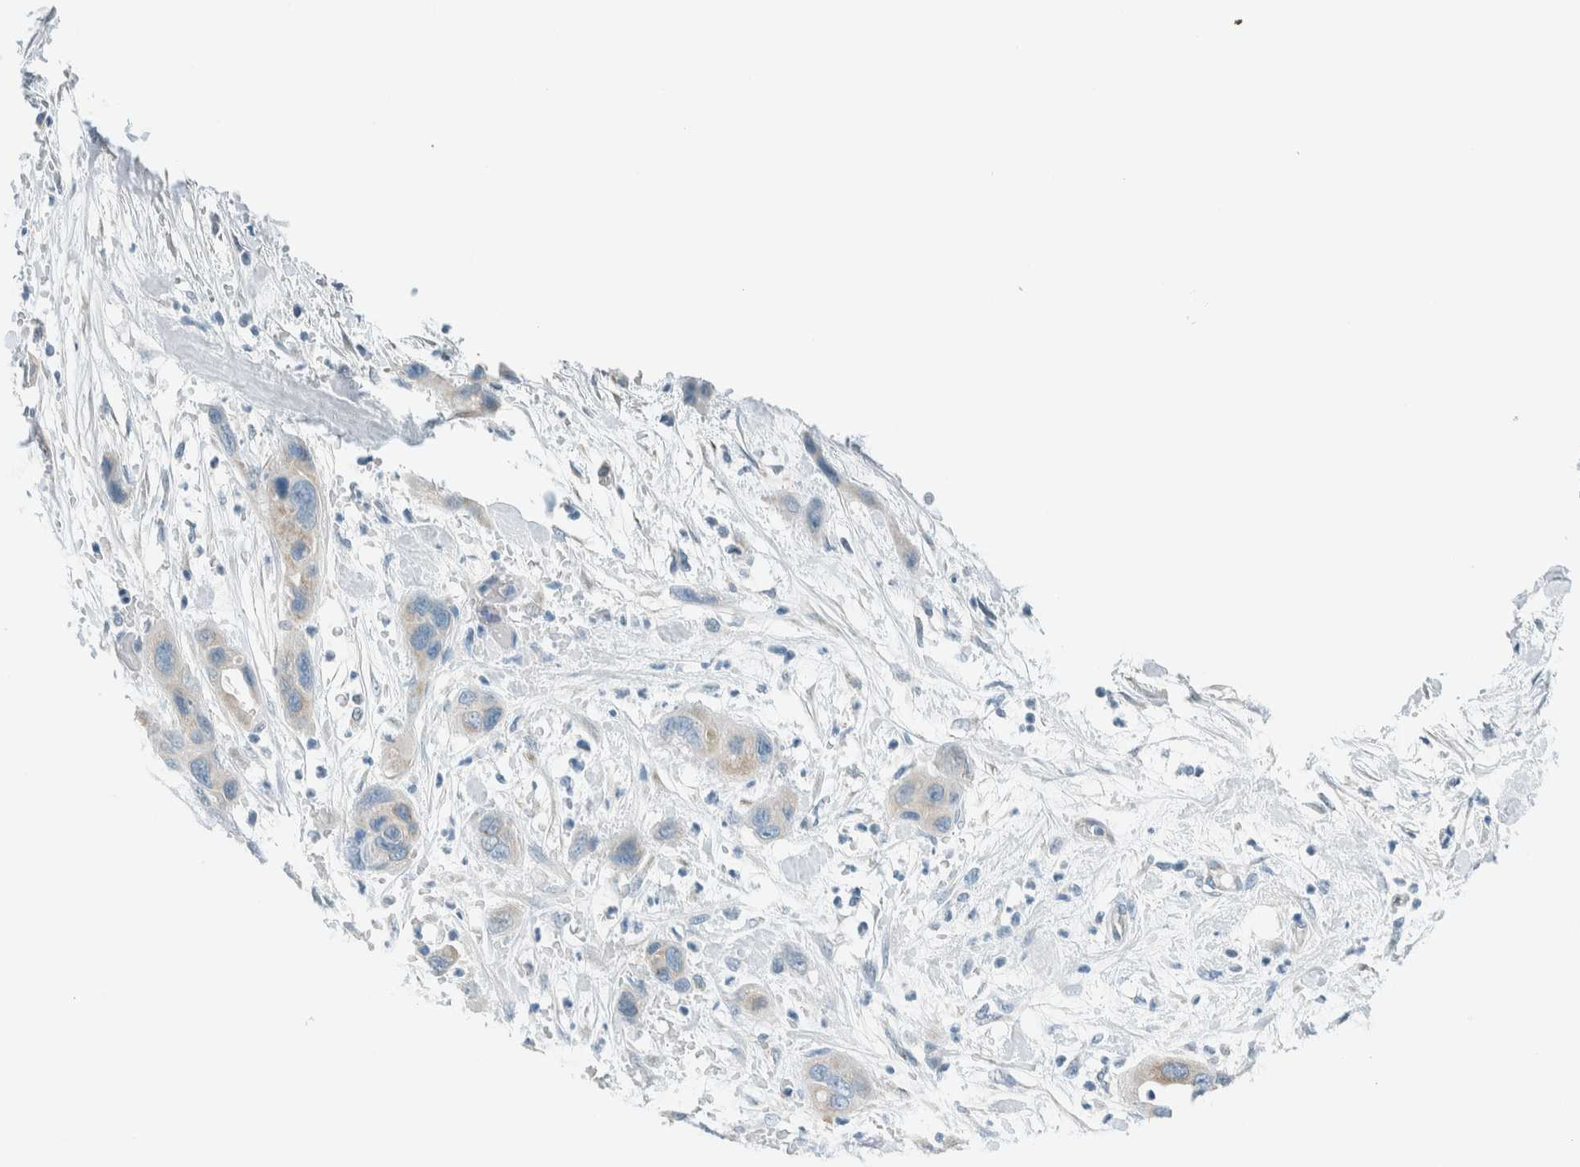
{"staining": {"intensity": "weak", "quantity": "<25%", "location": "cytoplasmic/membranous"}, "tissue": "pancreatic cancer", "cell_type": "Tumor cells", "image_type": "cancer", "snomed": [{"axis": "morphology", "description": "Adenocarcinoma, NOS"}, {"axis": "topography", "description": "Pancreas"}], "caption": "Protein analysis of pancreatic cancer (adenocarcinoma) displays no significant staining in tumor cells.", "gene": "ALDH7A1", "patient": {"sex": "female", "age": 71}}